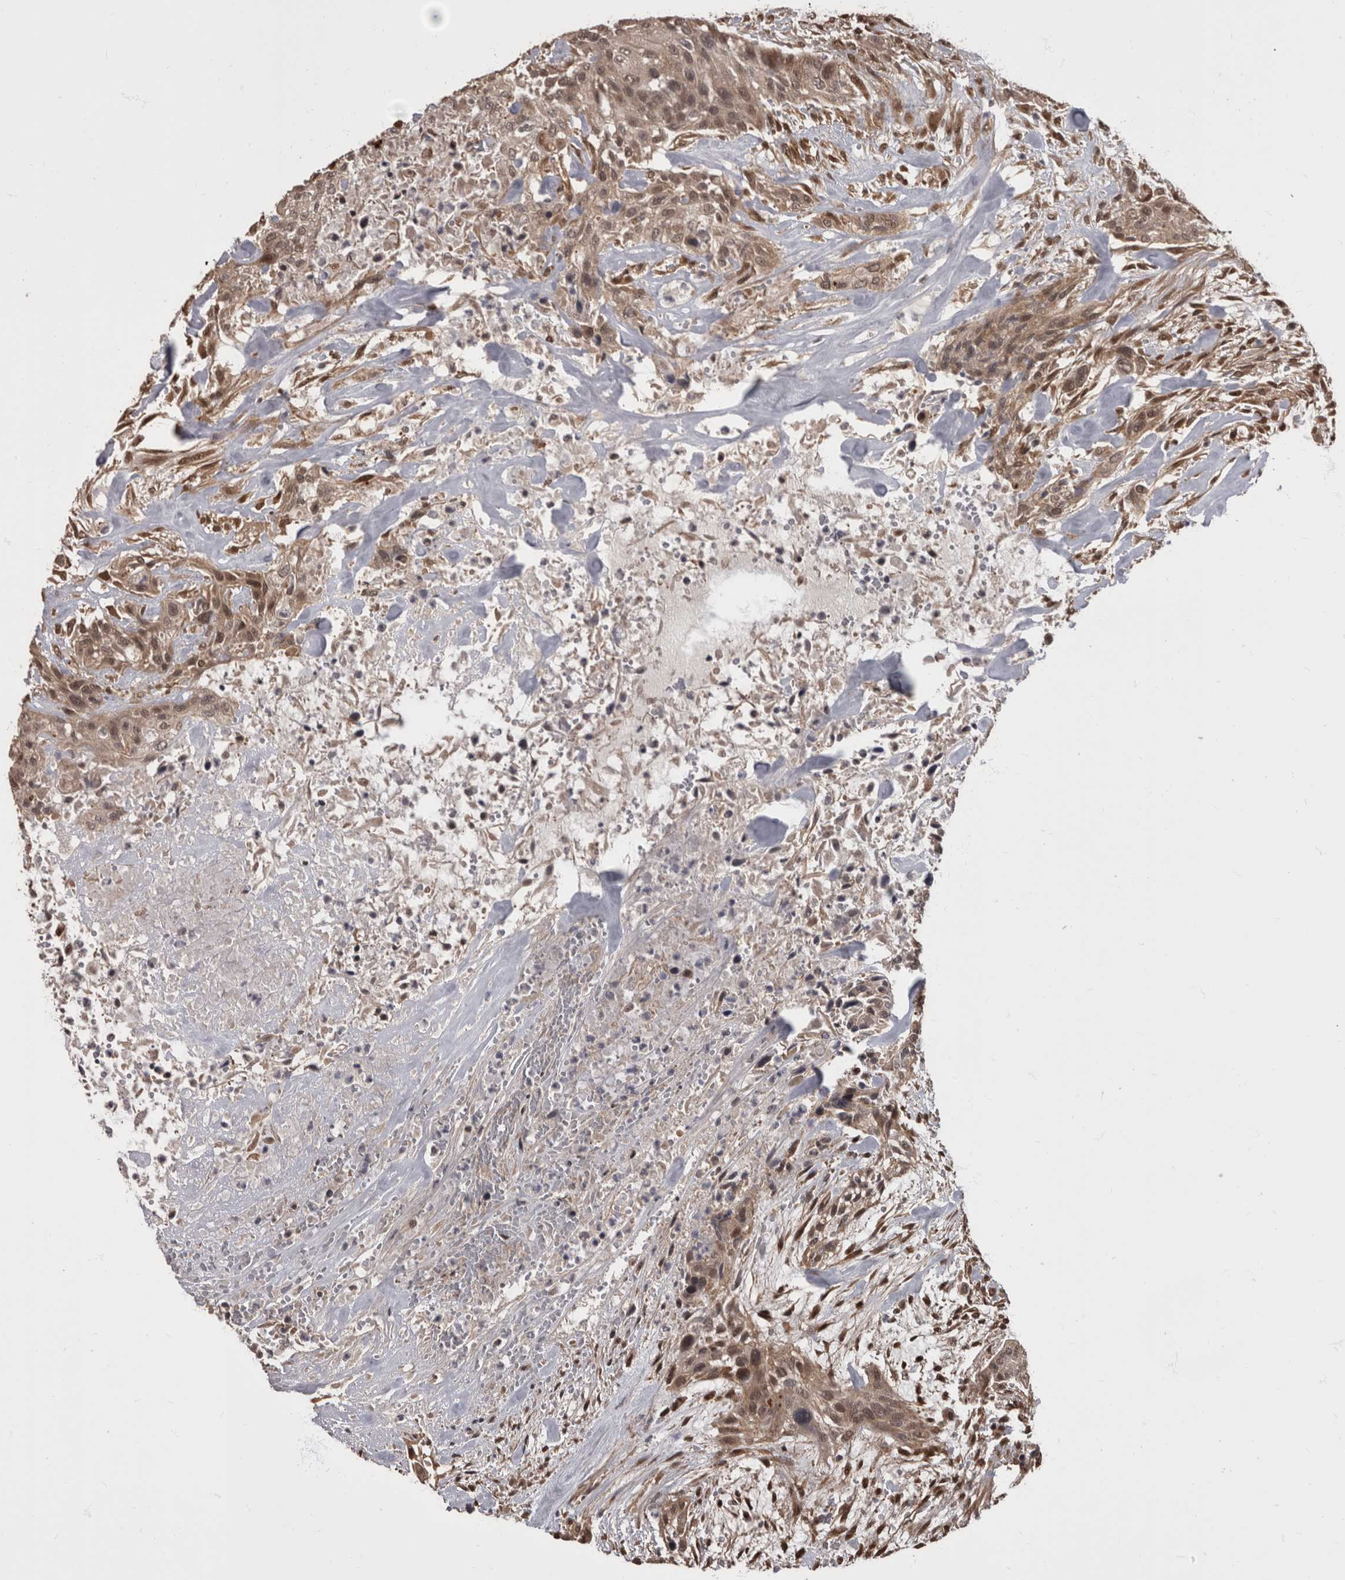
{"staining": {"intensity": "moderate", "quantity": ">75%", "location": "nuclear"}, "tissue": "urothelial cancer", "cell_type": "Tumor cells", "image_type": "cancer", "snomed": [{"axis": "morphology", "description": "Urothelial carcinoma, High grade"}, {"axis": "topography", "description": "Urinary bladder"}], "caption": "Tumor cells reveal moderate nuclear staining in about >75% of cells in high-grade urothelial carcinoma.", "gene": "AKT3", "patient": {"sex": "male", "age": 35}}